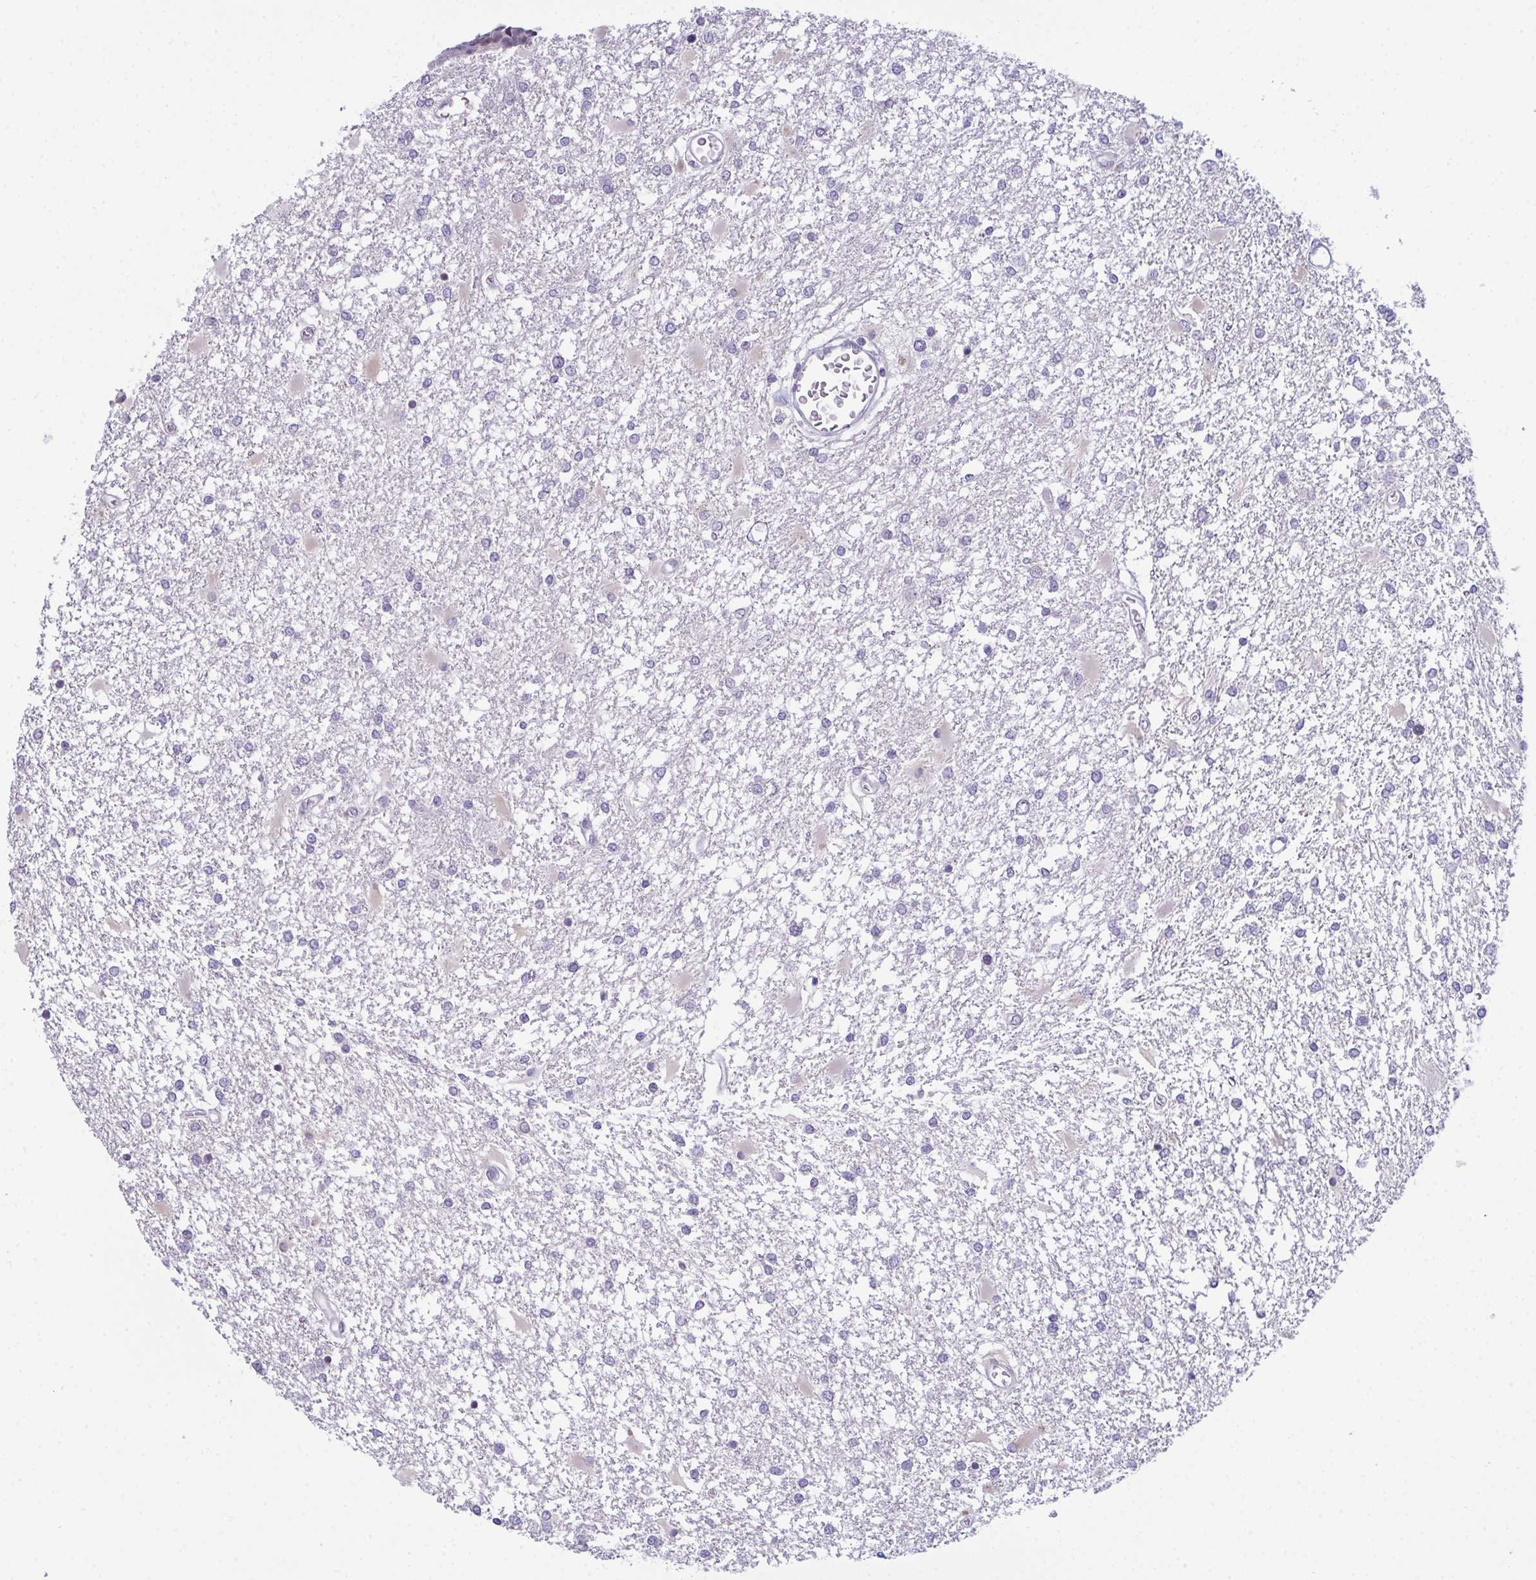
{"staining": {"intensity": "negative", "quantity": "none", "location": "none"}, "tissue": "glioma", "cell_type": "Tumor cells", "image_type": "cancer", "snomed": [{"axis": "morphology", "description": "Glioma, malignant, High grade"}, {"axis": "topography", "description": "Cerebral cortex"}], "caption": "Immunohistochemistry of malignant high-grade glioma exhibits no expression in tumor cells.", "gene": "RBM7", "patient": {"sex": "male", "age": 79}}